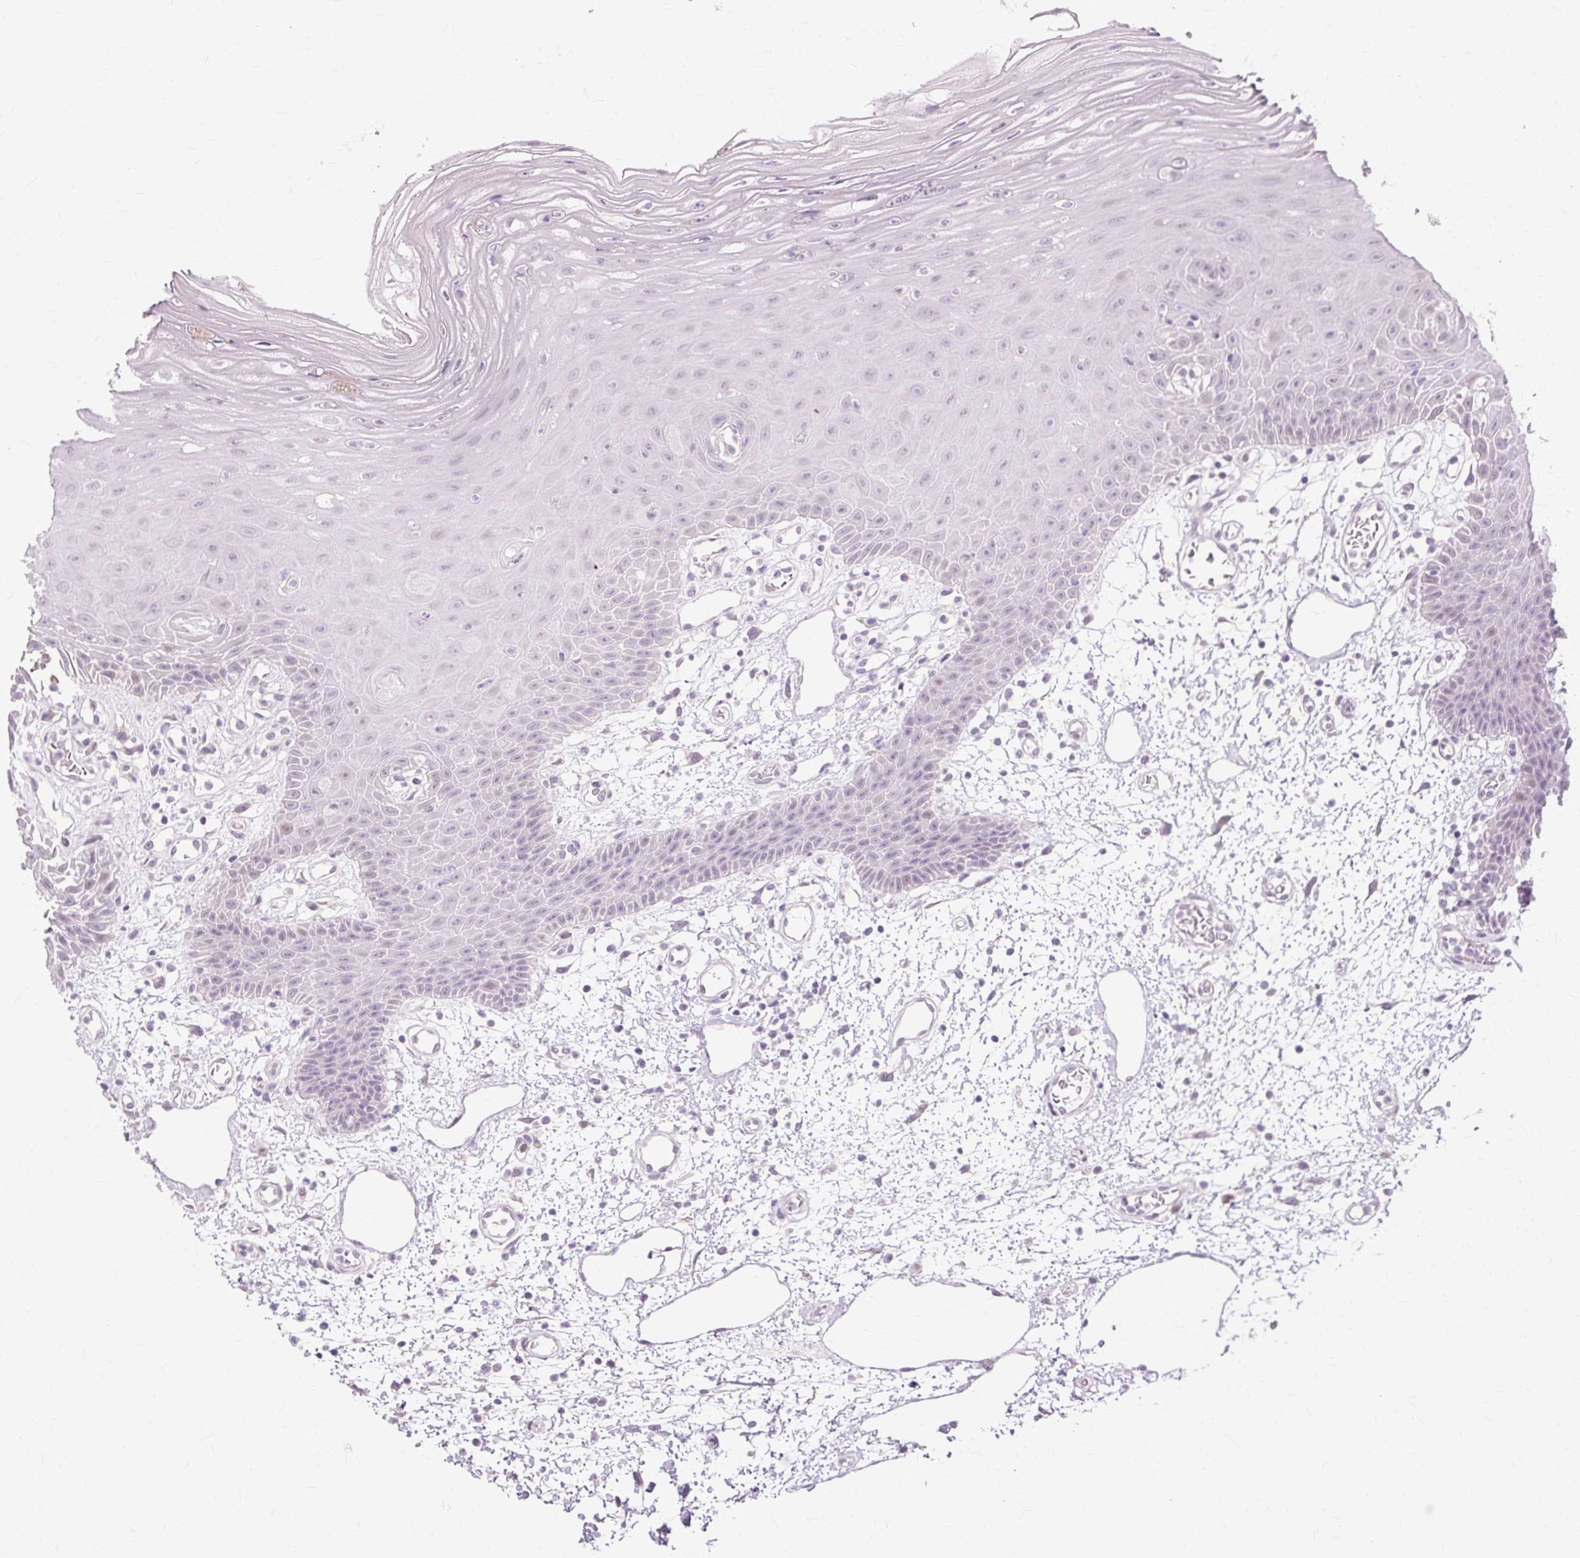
{"staining": {"intensity": "negative", "quantity": "none", "location": "none"}, "tissue": "oral mucosa", "cell_type": "Squamous epithelial cells", "image_type": "normal", "snomed": [{"axis": "morphology", "description": "Normal tissue, NOS"}, {"axis": "topography", "description": "Oral tissue"}], "caption": "DAB (3,3'-diaminobenzidine) immunohistochemical staining of benign human oral mucosa exhibits no significant staining in squamous epithelial cells. (IHC, brightfield microscopy, high magnification).", "gene": "IRX2", "patient": {"sex": "female", "age": 59}}